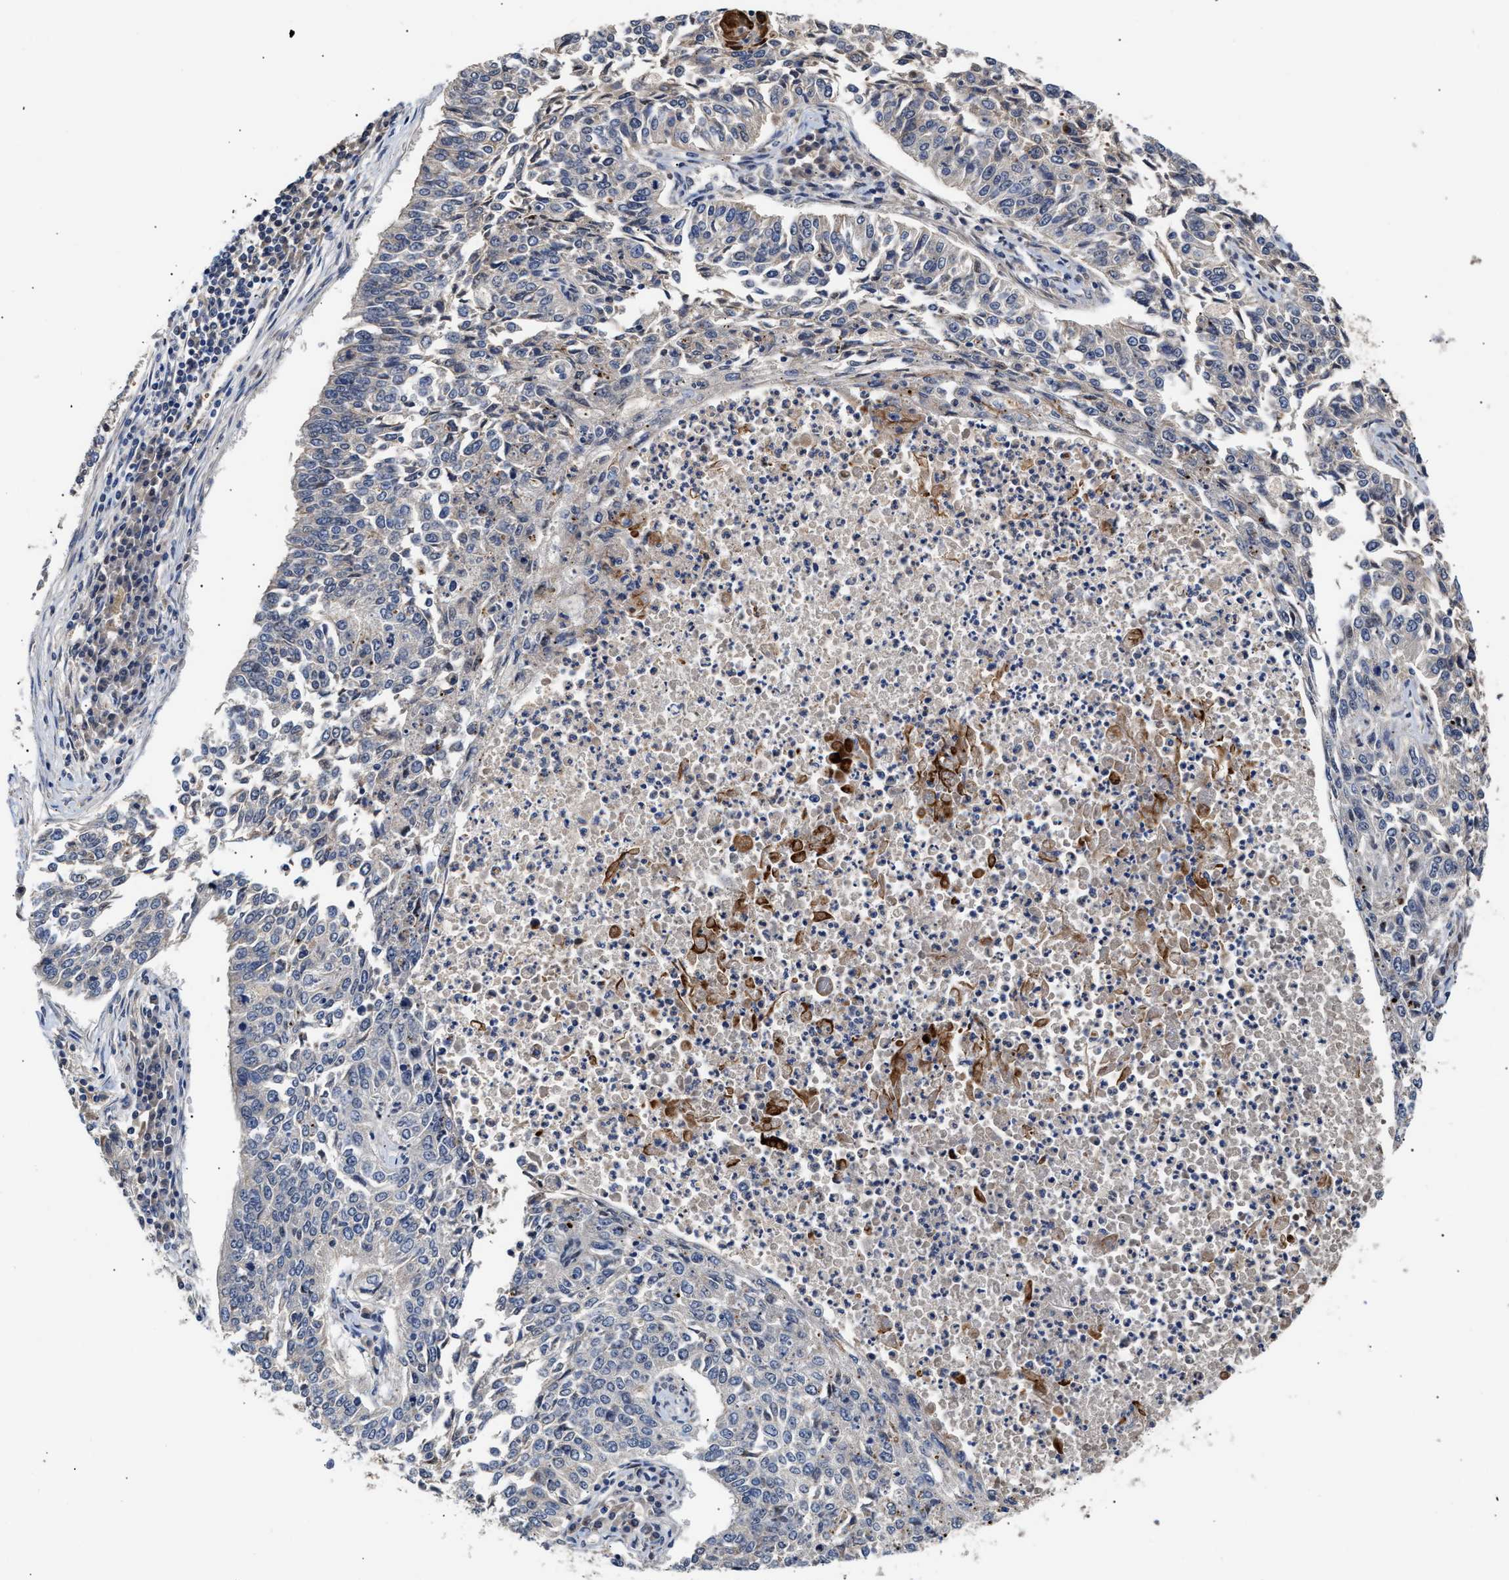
{"staining": {"intensity": "weak", "quantity": "<25%", "location": "cytoplasmic/membranous"}, "tissue": "lung cancer", "cell_type": "Tumor cells", "image_type": "cancer", "snomed": [{"axis": "morphology", "description": "Normal tissue, NOS"}, {"axis": "morphology", "description": "Squamous cell carcinoma, NOS"}, {"axis": "topography", "description": "Cartilage tissue"}, {"axis": "topography", "description": "Bronchus"}, {"axis": "topography", "description": "Lung"}], "caption": "IHC photomicrograph of neoplastic tissue: human lung cancer stained with DAB exhibits no significant protein staining in tumor cells.", "gene": "CCDC146", "patient": {"sex": "female", "age": 49}}